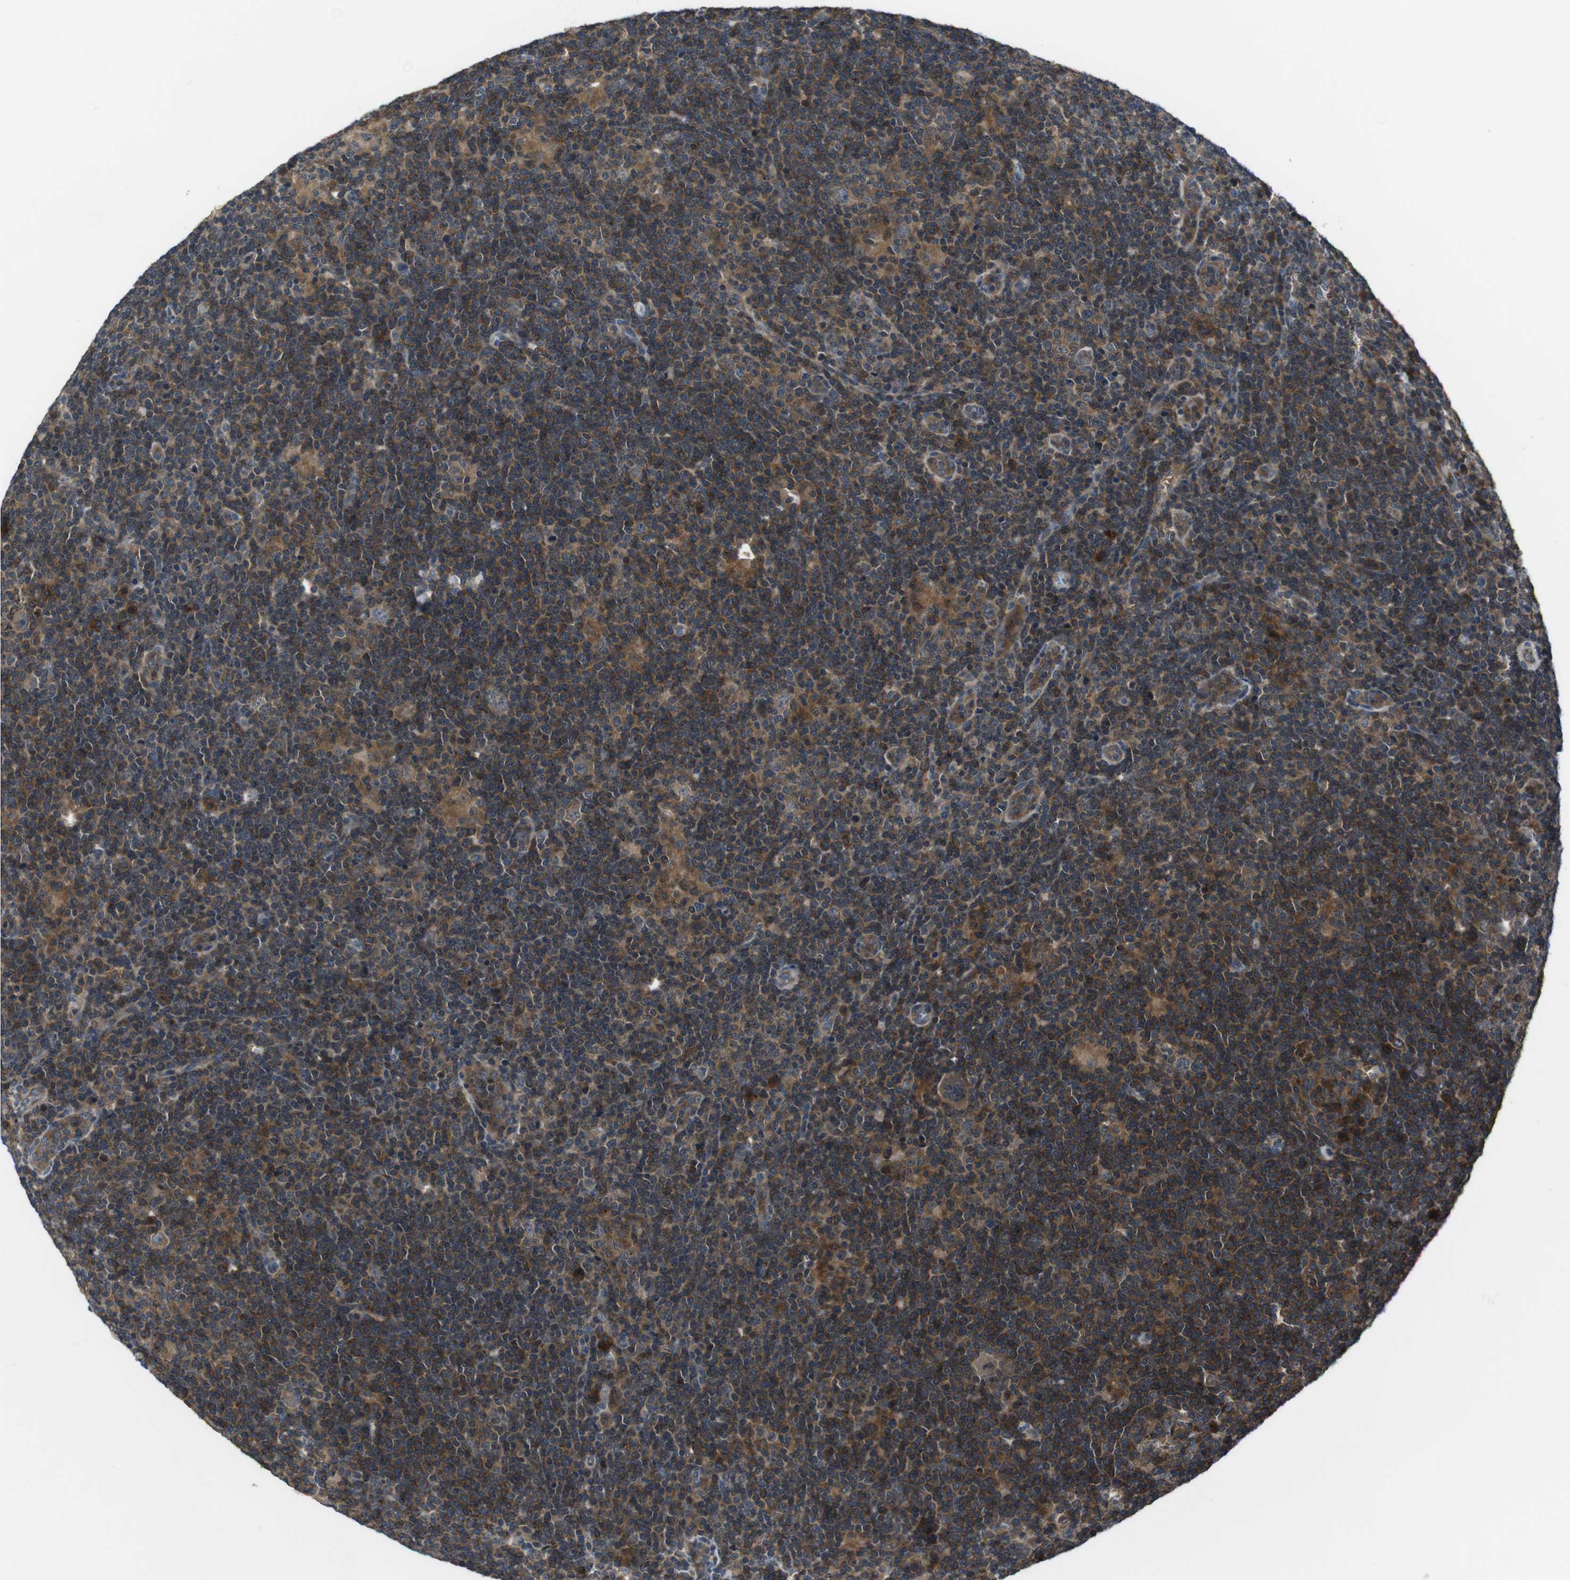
{"staining": {"intensity": "weak", "quantity": ">75%", "location": "cytoplasmic/membranous"}, "tissue": "lymphoma", "cell_type": "Tumor cells", "image_type": "cancer", "snomed": [{"axis": "morphology", "description": "Hodgkin's disease, NOS"}, {"axis": "topography", "description": "Lymph node"}], "caption": "This histopathology image demonstrates lymphoma stained with IHC to label a protein in brown. The cytoplasmic/membranous of tumor cells show weak positivity for the protein. Nuclei are counter-stained blue.", "gene": "SLC22A23", "patient": {"sex": "female", "age": 57}}